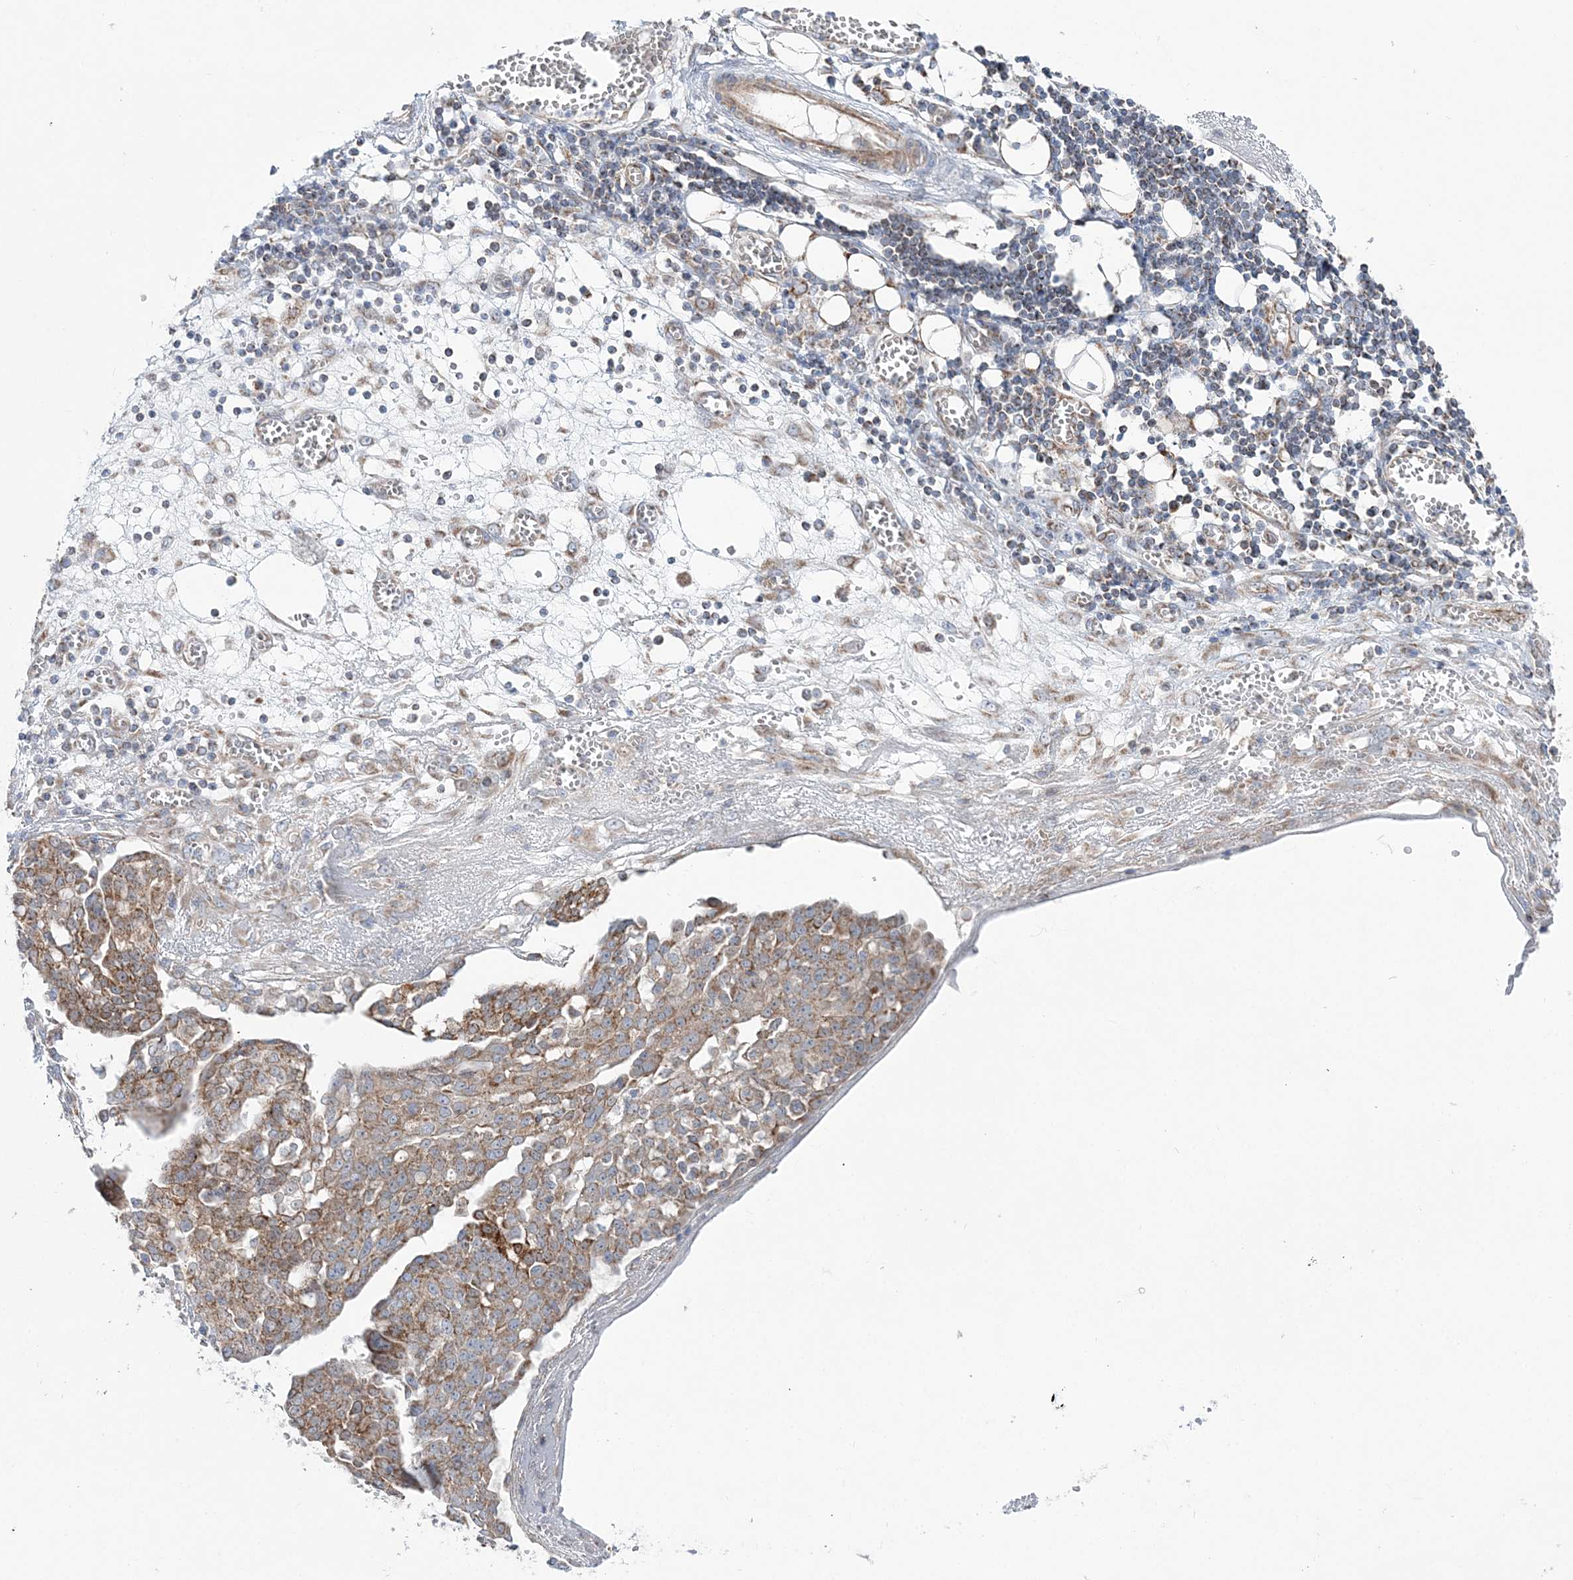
{"staining": {"intensity": "moderate", "quantity": ">75%", "location": "cytoplasmic/membranous"}, "tissue": "ovarian cancer", "cell_type": "Tumor cells", "image_type": "cancer", "snomed": [{"axis": "morphology", "description": "Cystadenocarcinoma, serous, NOS"}, {"axis": "topography", "description": "Soft tissue"}, {"axis": "topography", "description": "Ovary"}], "caption": "This is an image of immunohistochemistry staining of ovarian serous cystadenocarcinoma, which shows moderate expression in the cytoplasmic/membranous of tumor cells.", "gene": "OPA1", "patient": {"sex": "female", "age": 57}}